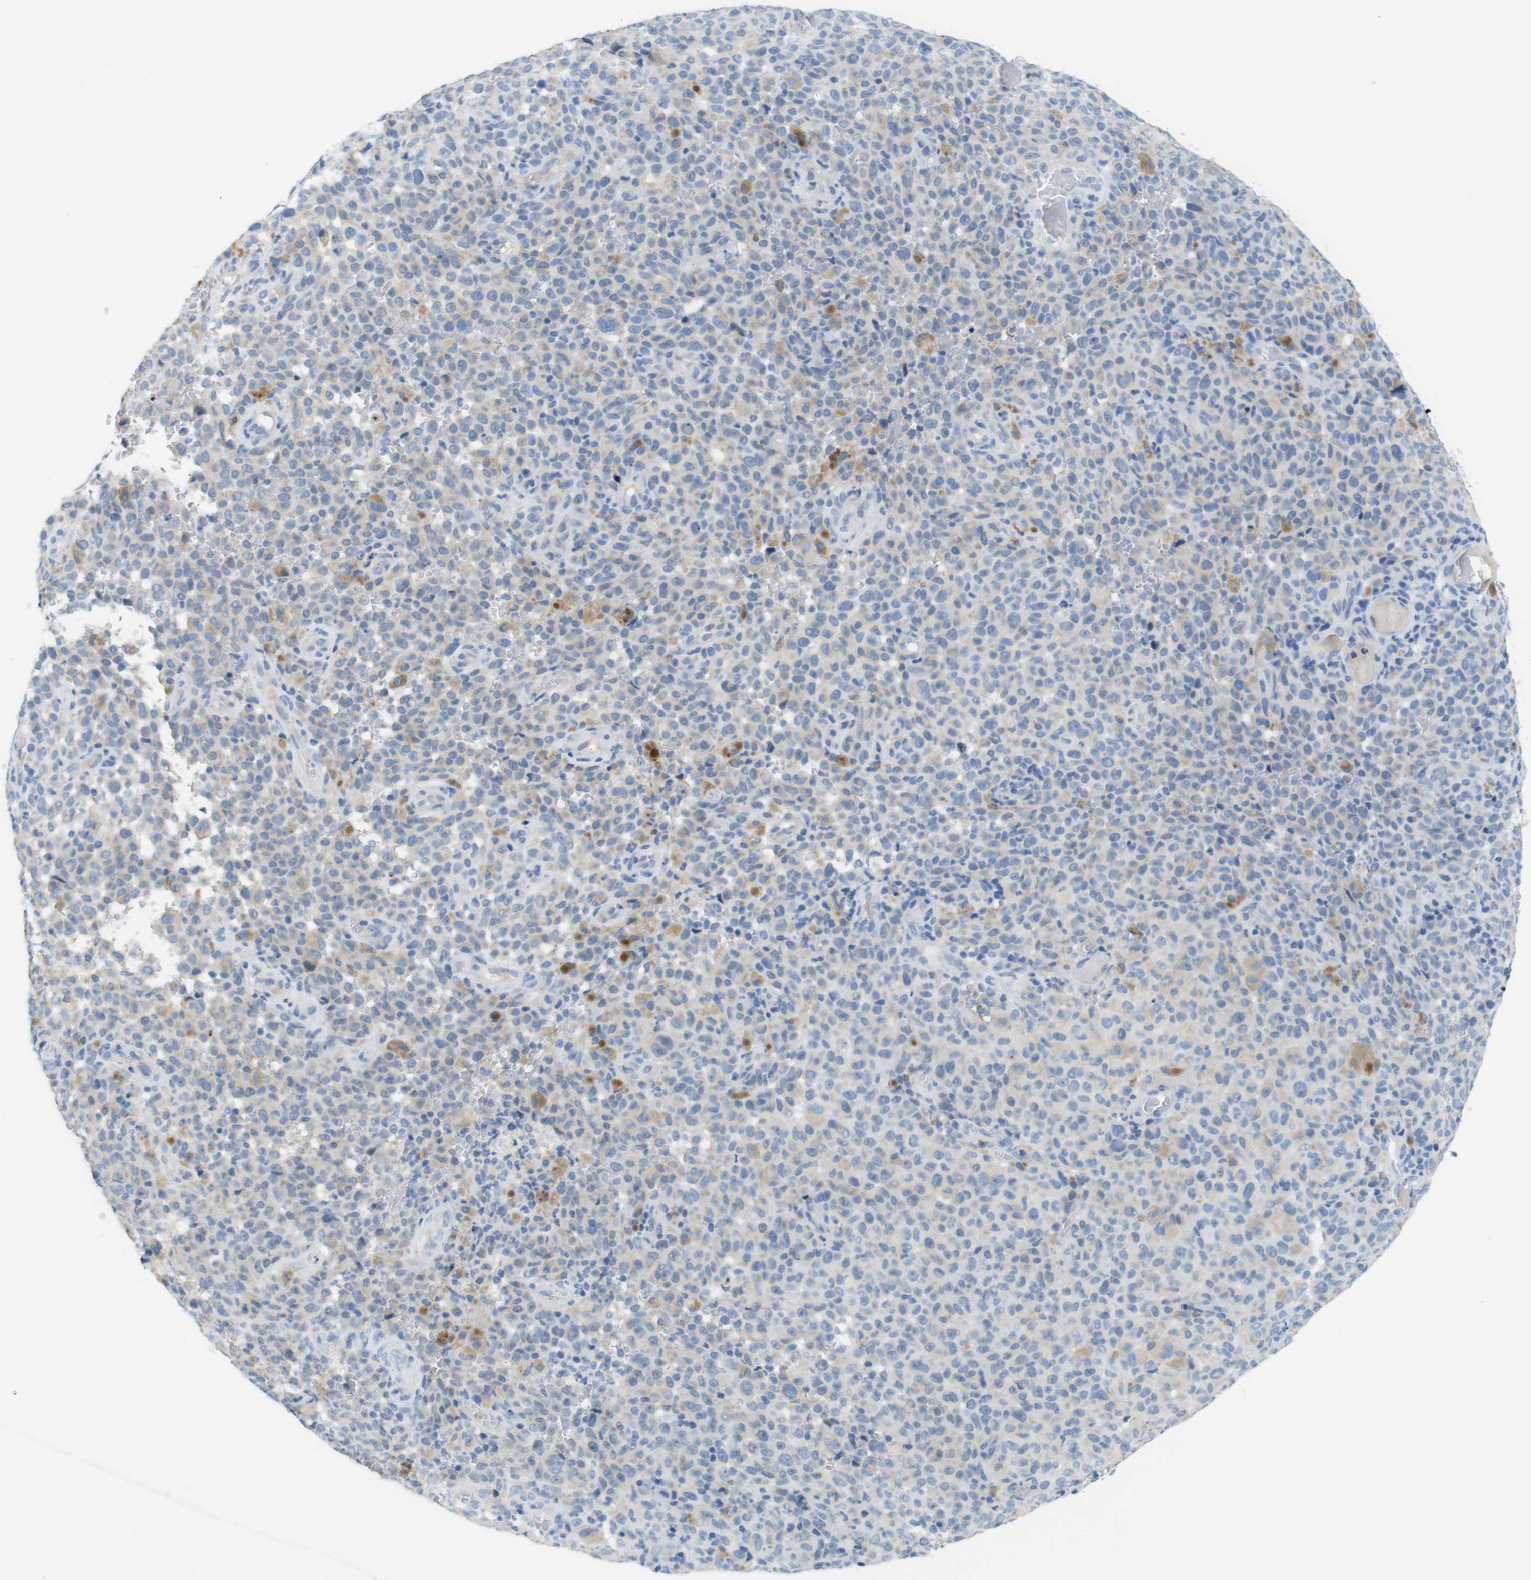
{"staining": {"intensity": "moderate", "quantity": "25%-75%", "location": "nuclear"}, "tissue": "melanoma", "cell_type": "Tumor cells", "image_type": "cancer", "snomed": [{"axis": "morphology", "description": "Malignant melanoma, NOS"}, {"axis": "topography", "description": "Skin"}], "caption": "Immunohistochemical staining of melanoma displays moderate nuclear protein expression in about 25%-75% of tumor cells. (IHC, brightfield microscopy, high magnification).", "gene": "TJP3", "patient": {"sex": "female", "age": 82}}